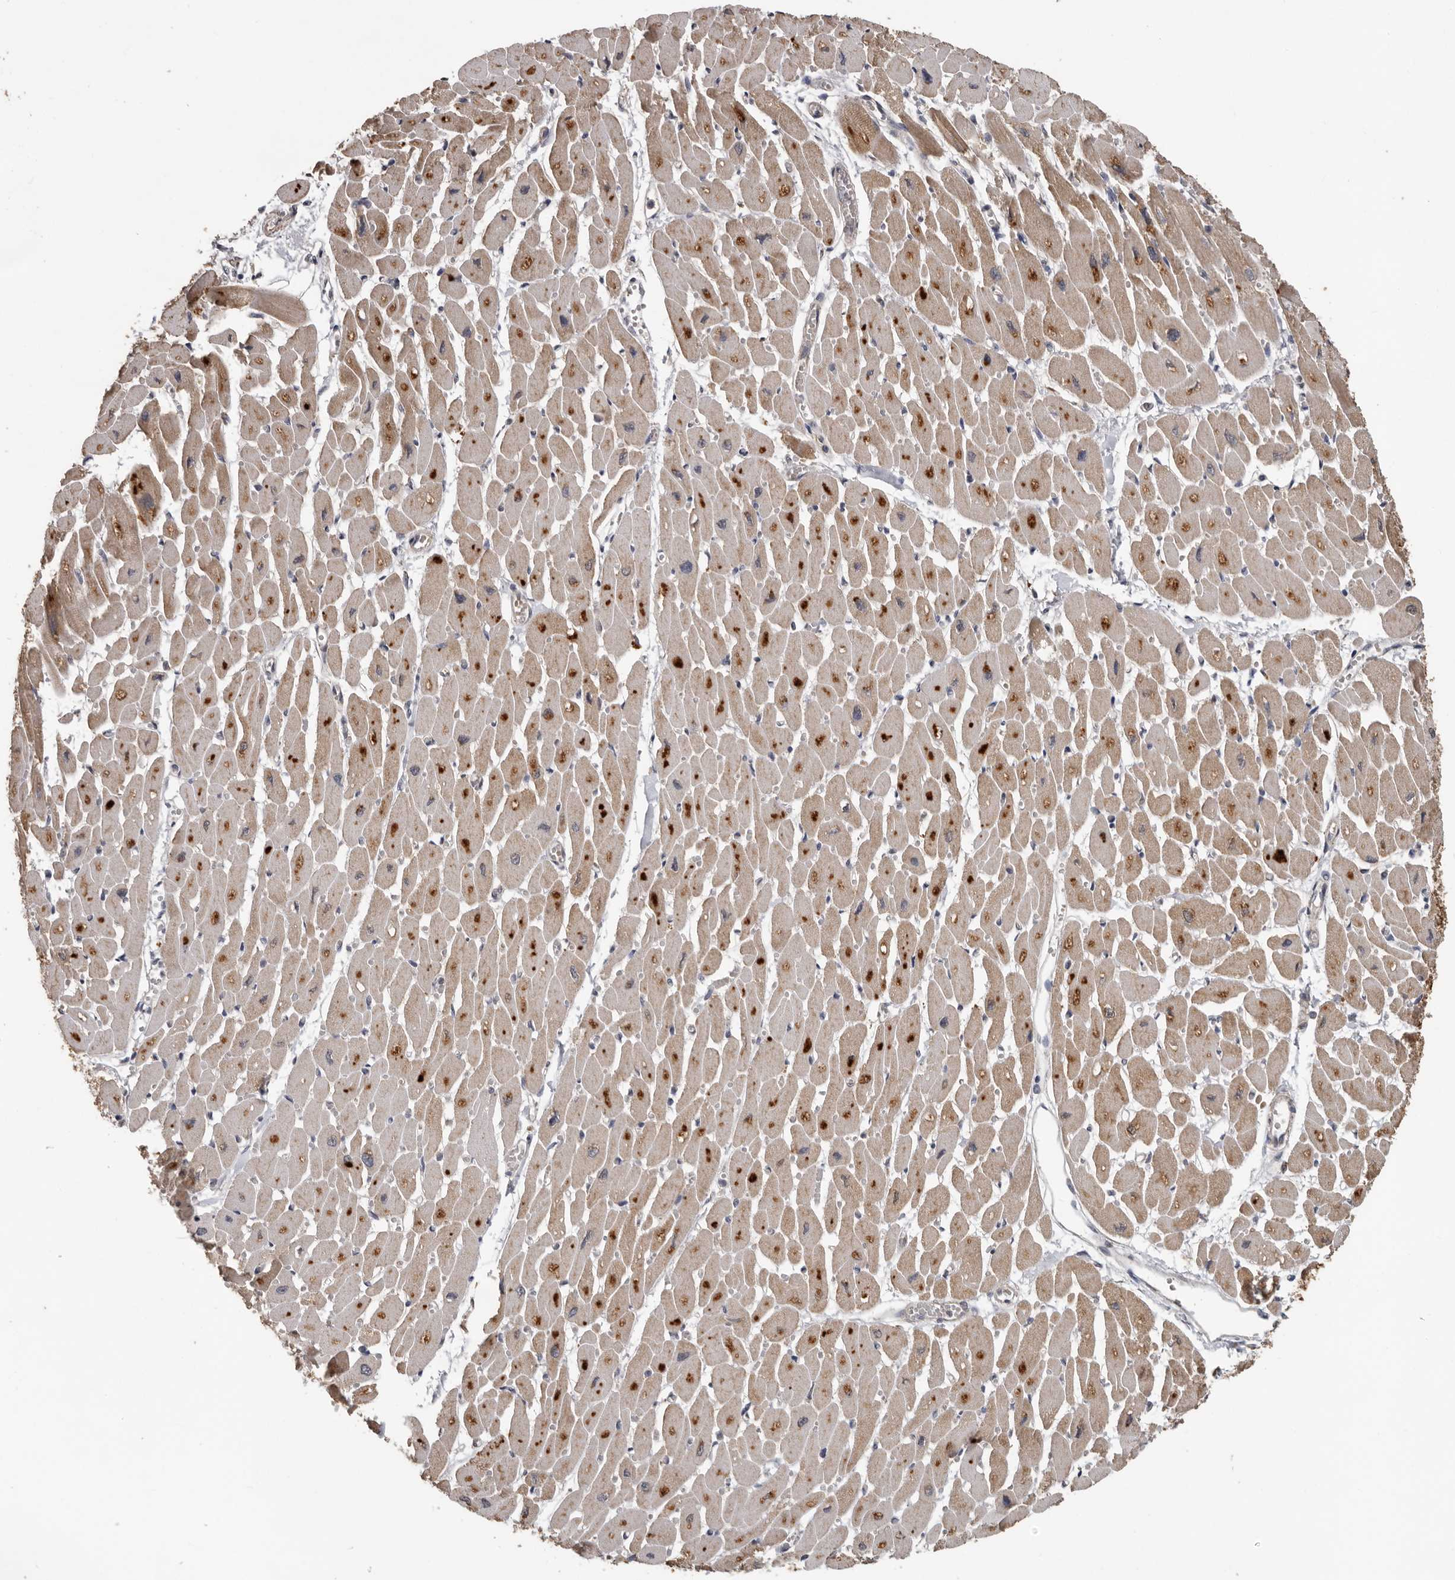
{"staining": {"intensity": "moderate", "quantity": ">75%", "location": "cytoplasmic/membranous"}, "tissue": "heart muscle", "cell_type": "Cardiomyocytes", "image_type": "normal", "snomed": [{"axis": "morphology", "description": "Normal tissue, NOS"}, {"axis": "topography", "description": "Heart"}], "caption": "Immunohistochemical staining of unremarkable human heart muscle displays medium levels of moderate cytoplasmic/membranous positivity in about >75% of cardiomyocytes. The staining is performed using DAB (3,3'-diaminobenzidine) brown chromogen to label protein expression. The nuclei are counter-stained blue using hematoxylin.", "gene": "MTF1", "patient": {"sex": "female", "age": 54}}